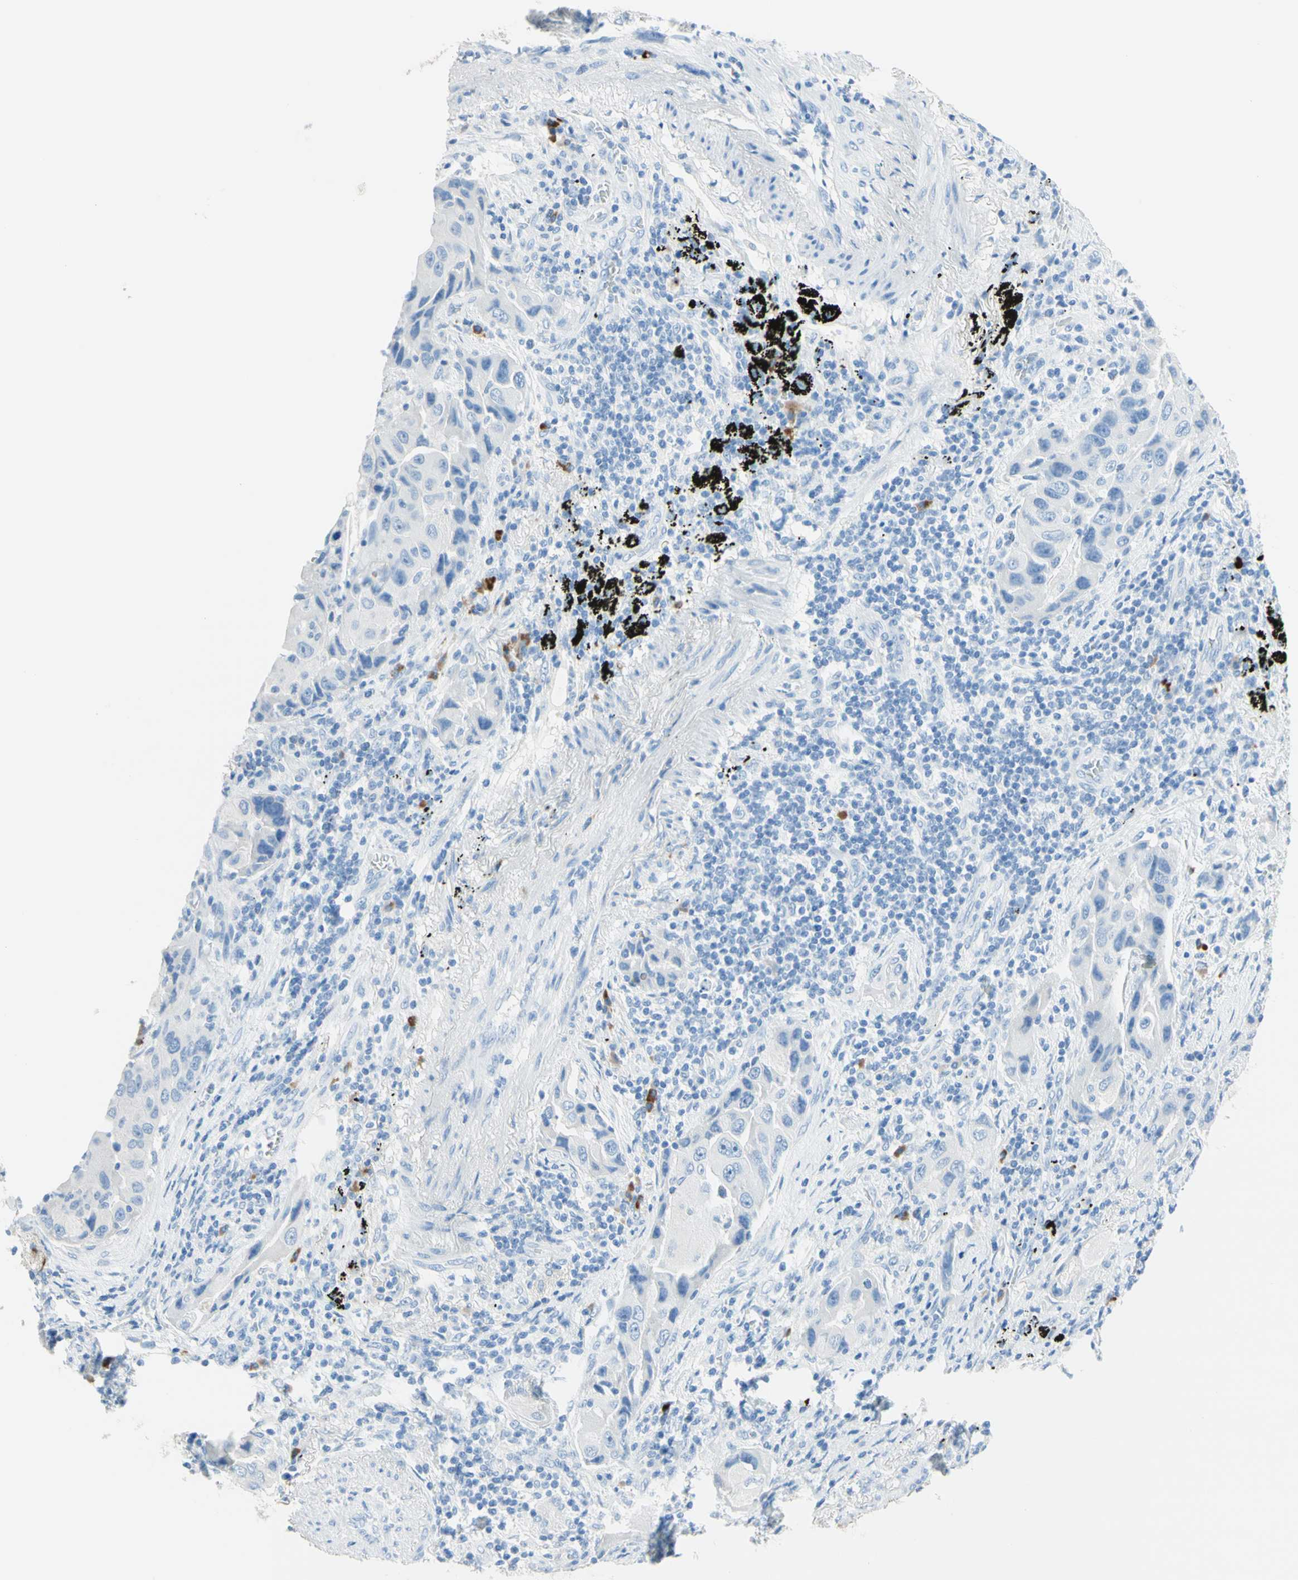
{"staining": {"intensity": "negative", "quantity": "none", "location": "none"}, "tissue": "lung cancer", "cell_type": "Tumor cells", "image_type": "cancer", "snomed": [{"axis": "morphology", "description": "Adenocarcinoma, NOS"}, {"axis": "topography", "description": "Lung"}], "caption": "Immunohistochemistry (IHC) of human lung cancer (adenocarcinoma) reveals no positivity in tumor cells.", "gene": "IL6ST", "patient": {"sex": "female", "age": 65}}